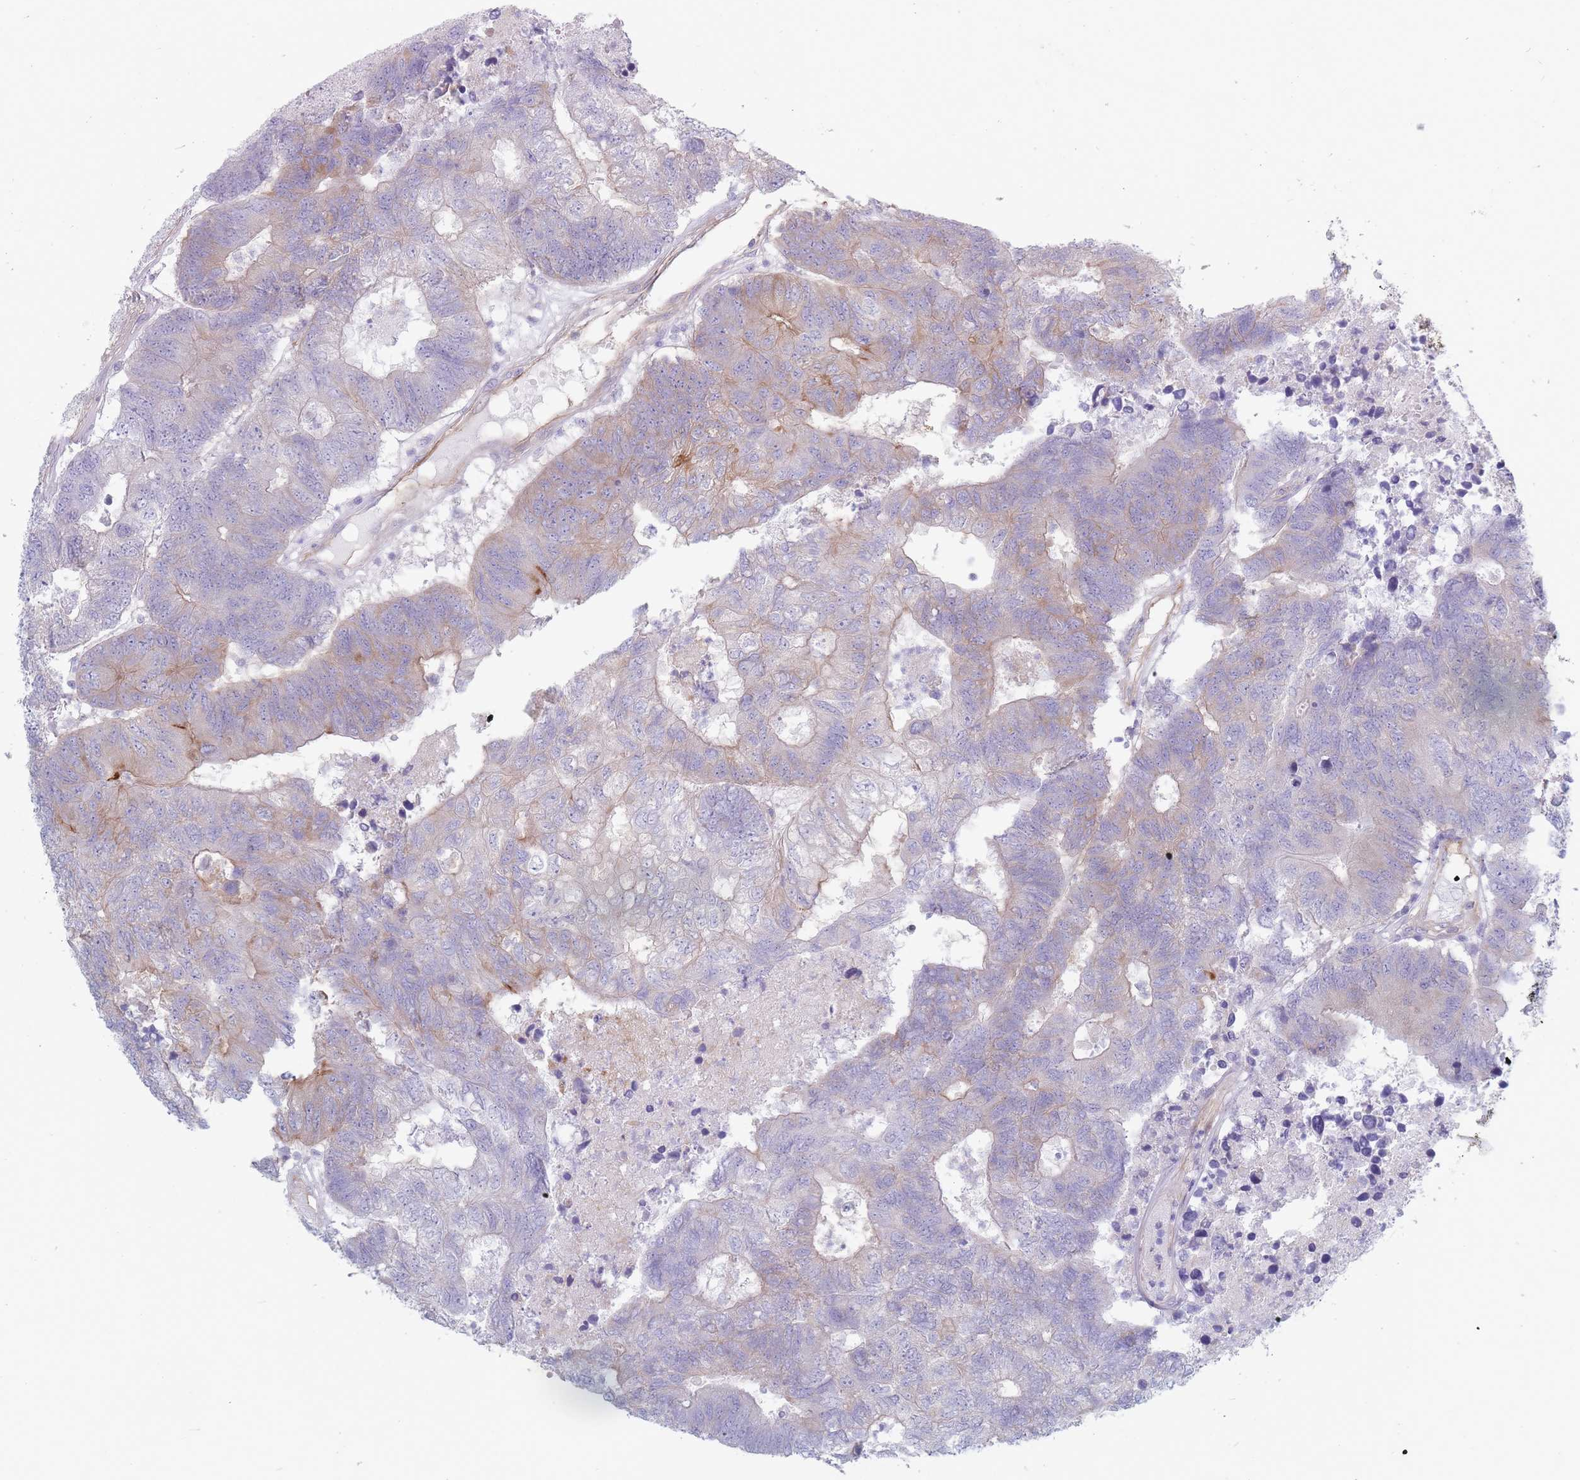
{"staining": {"intensity": "weak", "quantity": "<25%", "location": "cytoplasmic/membranous"}, "tissue": "colorectal cancer", "cell_type": "Tumor cells", "image_type": "cancer", "snomed": [{"axis": "morphology", "description": "Adenocarcinoma, NOS"}, {"axis": "topography", "description": "Colon"}], "caption": "Immunohistochemical staining of colorectal cancer displays no significant expression in tumor cells.", "gene": "PLPP1", "patient": {"sex": "female", "age": 48}}